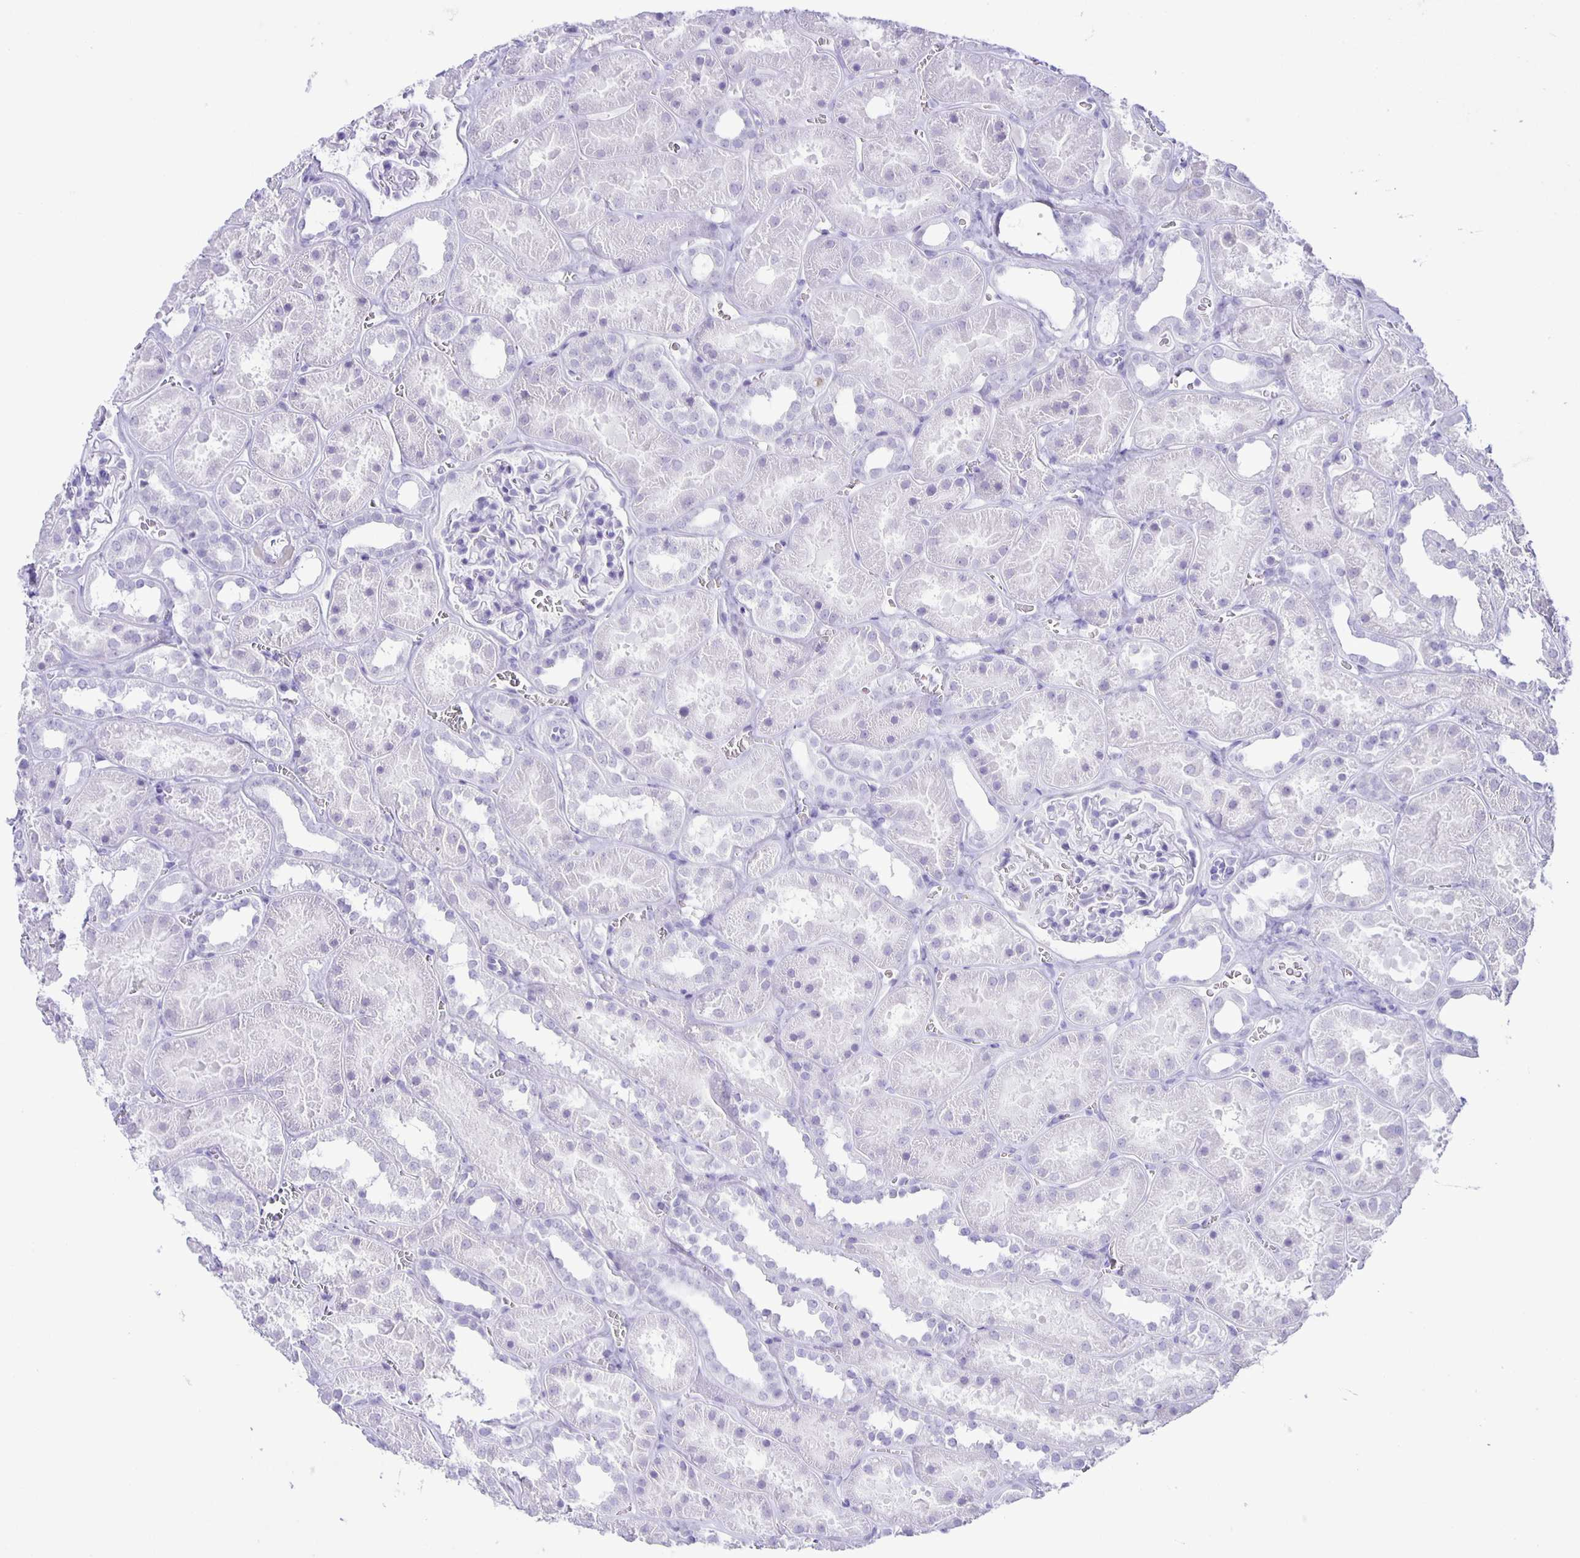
{"staining": {"intensity": "negative", "quantity": "none", "location": "none"}, "tissue": "kidney", "cell_type": "Cells in glomeruli", "image_type": "normal", "snomed": [{"axis": "morphology", "description": "Normal tissue, NOS"}, {"axis": "topography", "description": "Kidney"}], "caption": "A histopathology image of human kidney is negative for staining in cells in glomeruli. The staining was performed using DAB (3,3'-diaminobenzidine) to visualize the protein expression in brown, while the nuclei were stained in blue with hematoxylin (Magnification: 20x).", "gene": "EZHIP", "patient": {"sex": "female", "age": 41}}